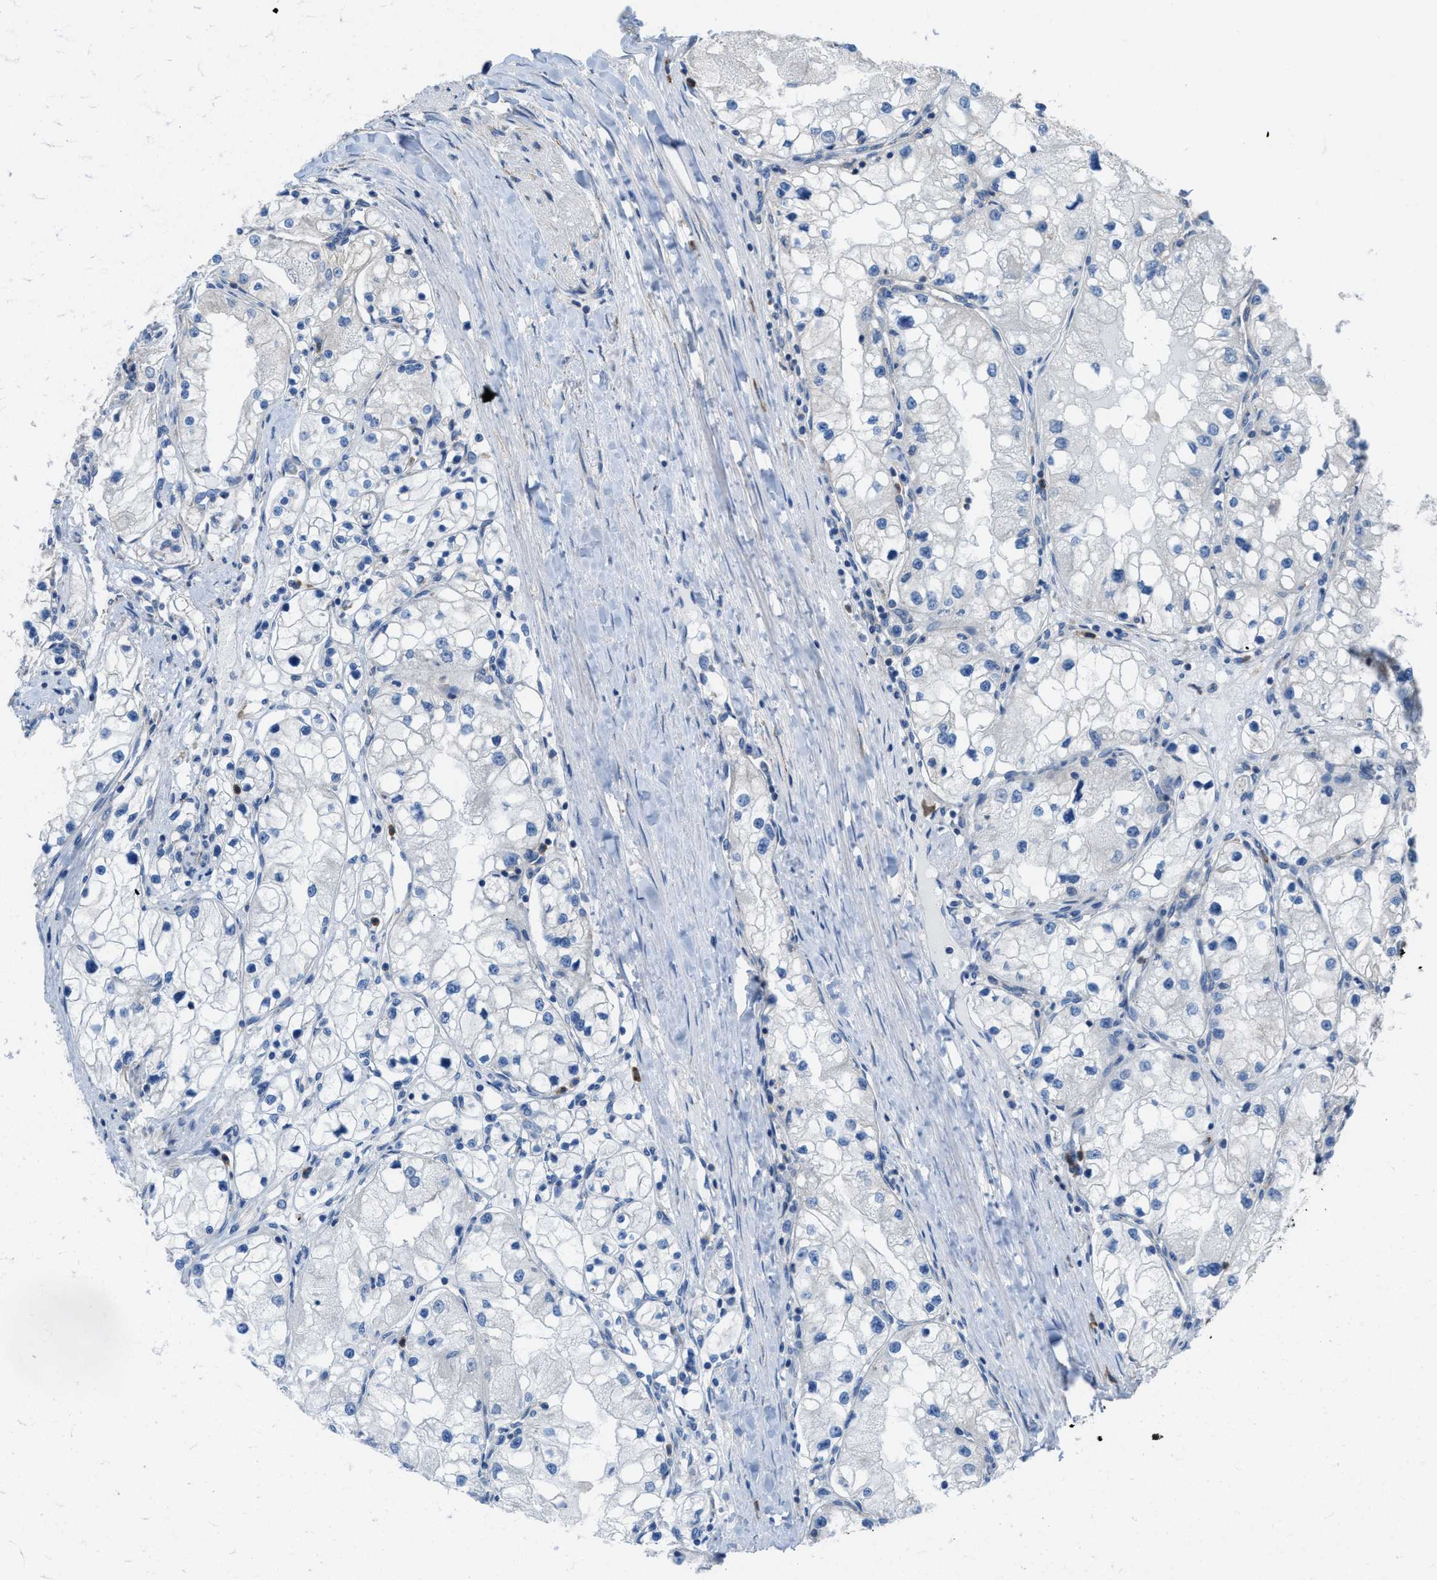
{"staining": {"intensity": "negative", "quantity": "none", "location": "none"}, "tissue": "renal cancer", "cell_type": "Tumor cells", "image_type": "cancer", "snomed": [{"axis": "morphology", "description": "Adenocarcinoma, NOS"}, {"axis": "topography", "description": "Kidney"}], "caption": "A photomicrograph of human adenocarcinoma (renal) is negative for staining in tumor cells. Brightfield microscopy of IHC stained with DAB (3,3'-diaminobenzidine) (brown) and hematoxylin (blue), captured at high magnification.", "gene": "PLAA", "patient": {"sex": "male", "age": 68}}